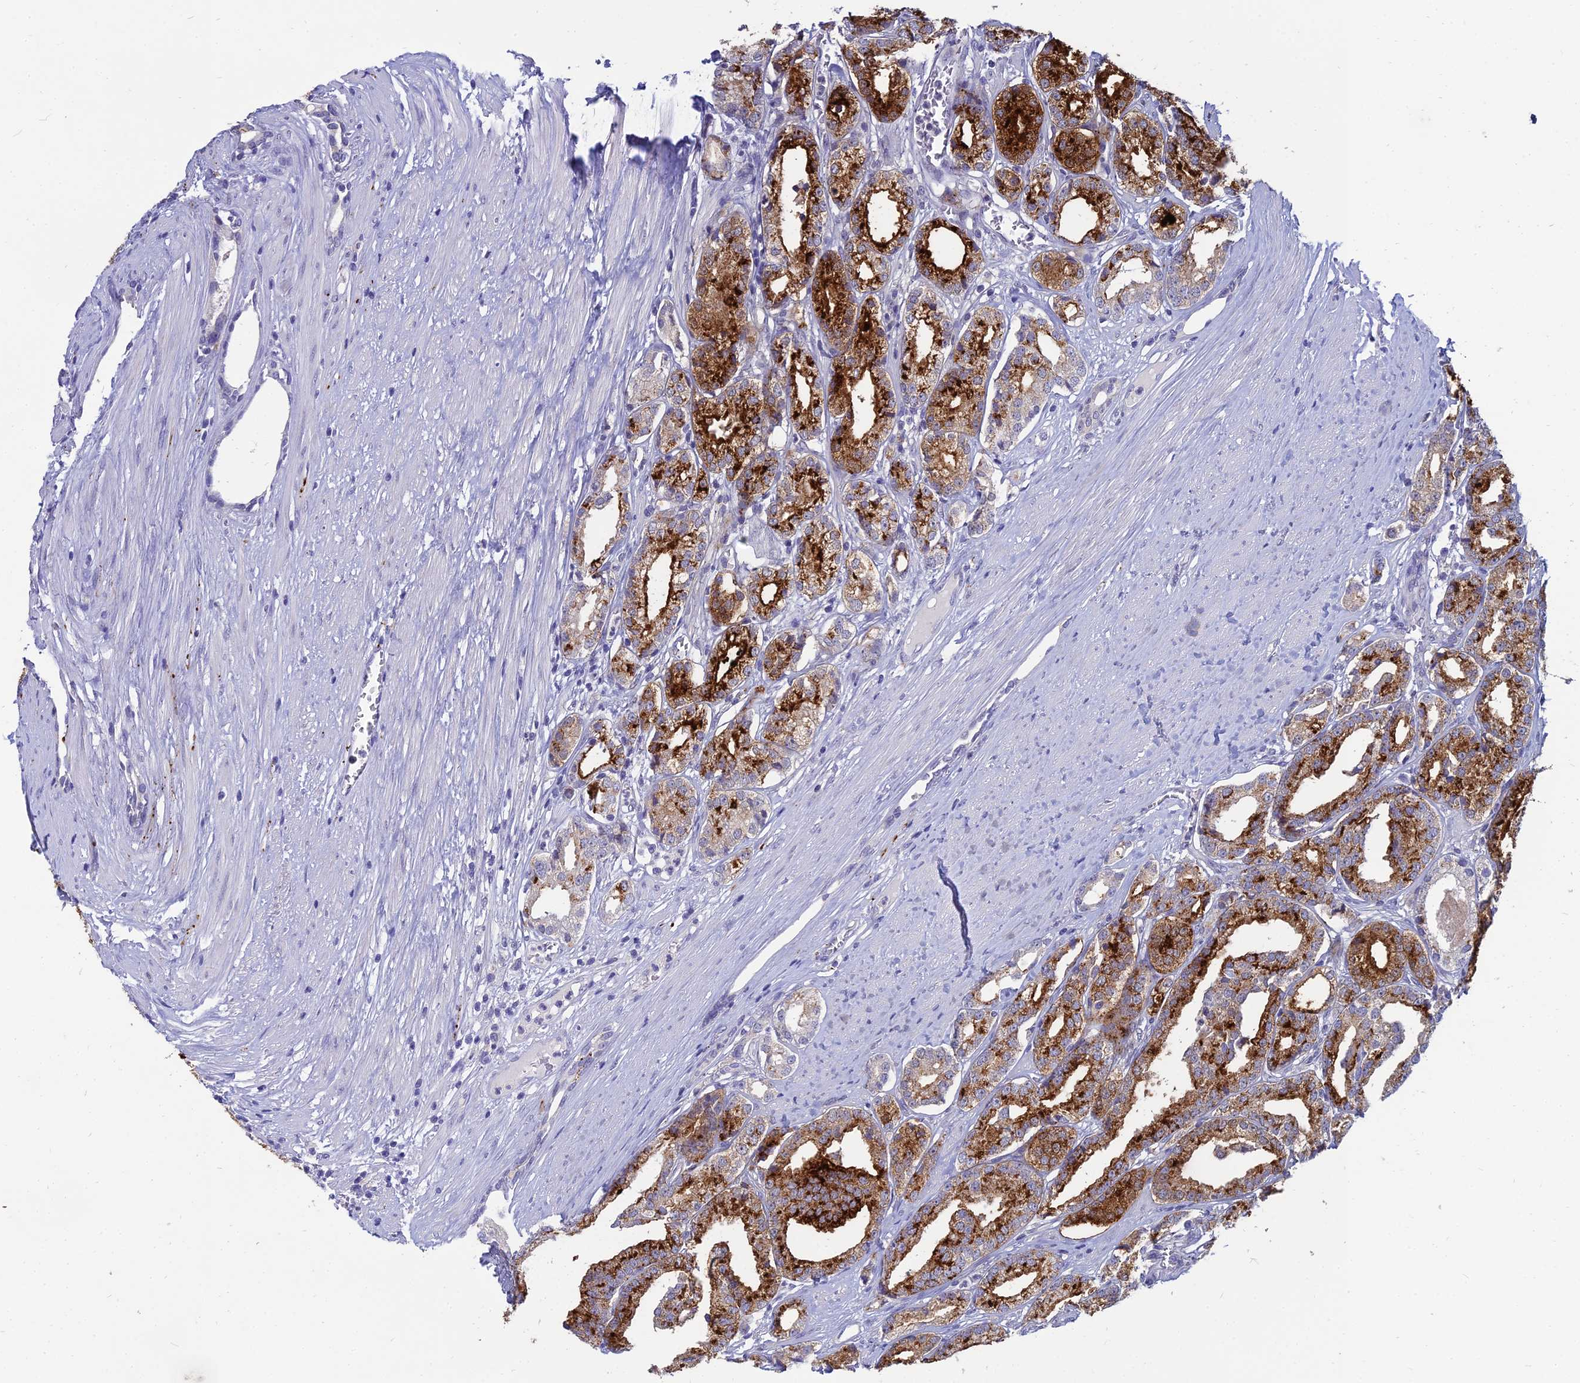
{"staining": {"intensity": "strong", "quantity": "25%-75%", "location": "cytoplasmic/membranous"}, "tissue": "prostate cancer", "cell_type": "Tumor cells", "image_type": "cancer", "snomed": [{"axis": "morphology", "description": "Adenocarcinoma, High grade"}, {"axis": "topography", "description": "Prostate"}], "caption": "The histopathology image shows a brown stain indicating the presence of a protein in the cytoplasmic/membranous of tumor cells in prostate high-grade adenocarcinoma. (IHC, brightfield microscopy, high magnification).", "gene": "NPY", "patient": {"sex": "male", "age": 69}}